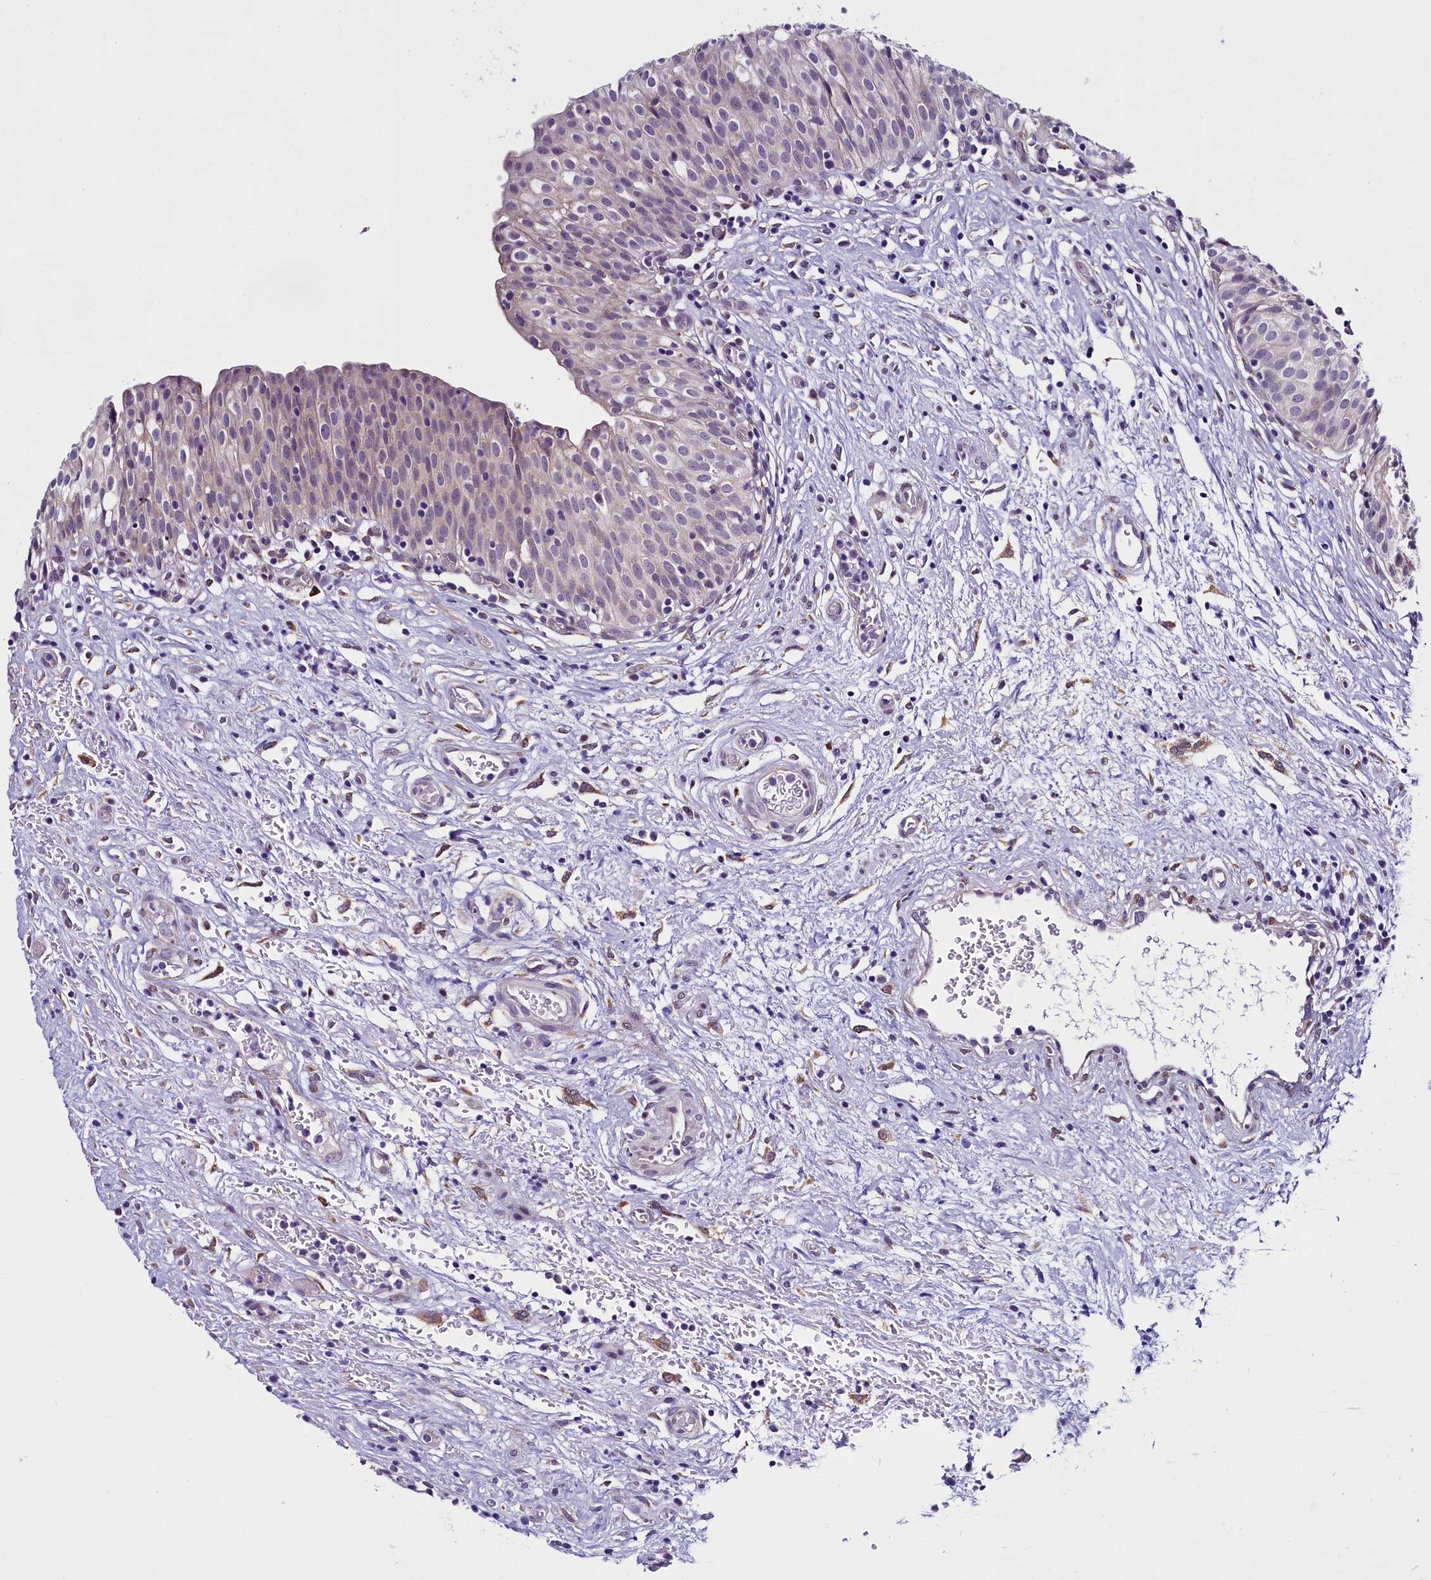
{"staining": {"intensity": "negative", "quantity": "none", "location": "none"}, "tissue": "urinary bladder", "cell_type": "Urothelial cells", "image_type": "normal", "snomed": [{"axis": "morphology", "description": "Normal tissue, NOS"}, {"axis": "topography", "description": "Urinary bladder"}], "caption": "Protein analysis of benign urinary bladder exhibits no significant expression in urothelial cells.", "gene": "UACA", "patient": {"sex": "male", "age": 55}}